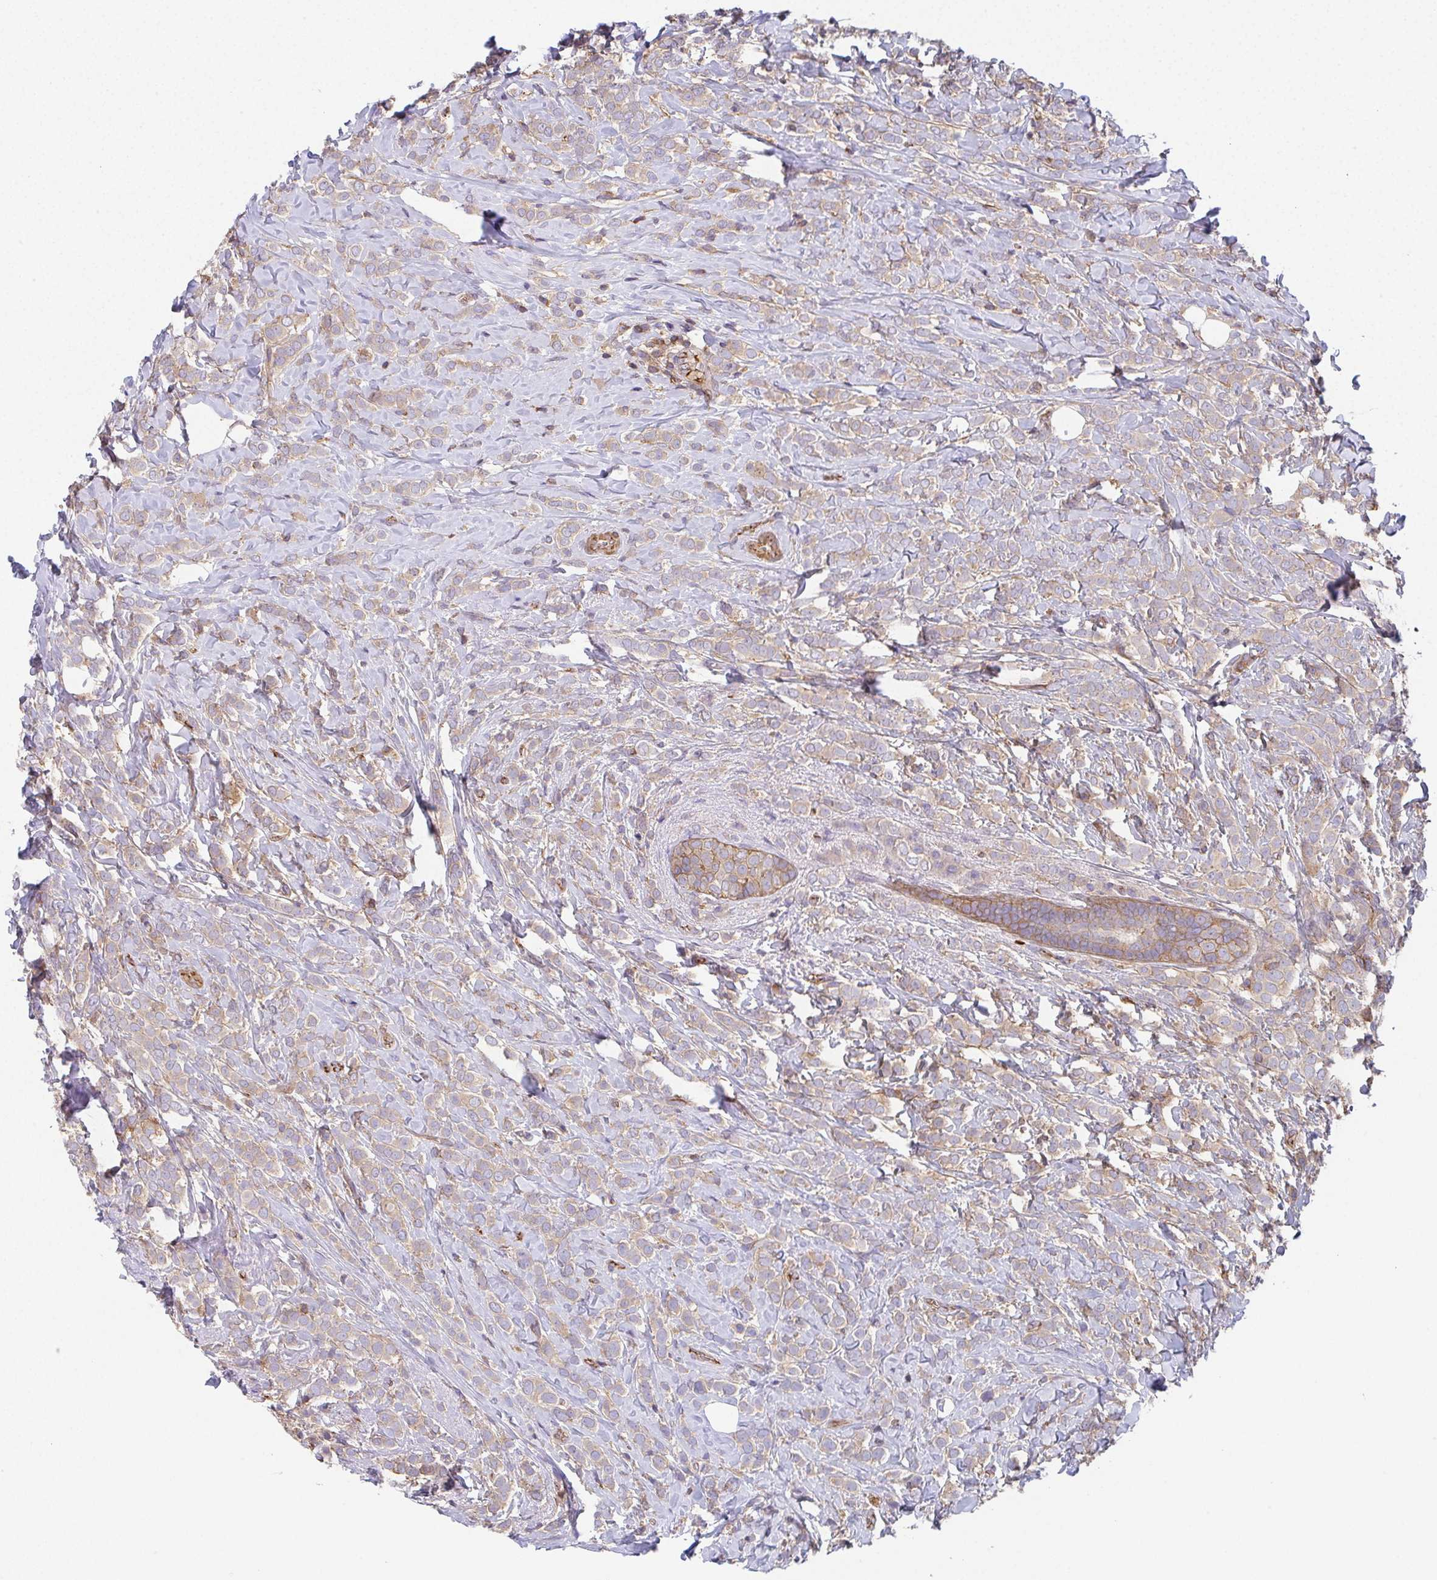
{"staining": {"intensity": "weak", "quantity": ">75%", "location": "cytoplasmic/membranous"}, "tissue": "breast cancer", "cell_type": "Tumor cells", "image_type": "cancer", "snomed": [{"axis": "morphology", "description": "Lobular carcinoma"}, {"axis": "topography", "description": "Breast"}], "caption": "This is a histology image of immunohistochemistry staining of breast lobular carcinoma, which shows weak expression in the cytoplasmic/membranous of tumor cells.", "gene": "TMEM229A", "patient": {"sex": "female", "age": 49}}